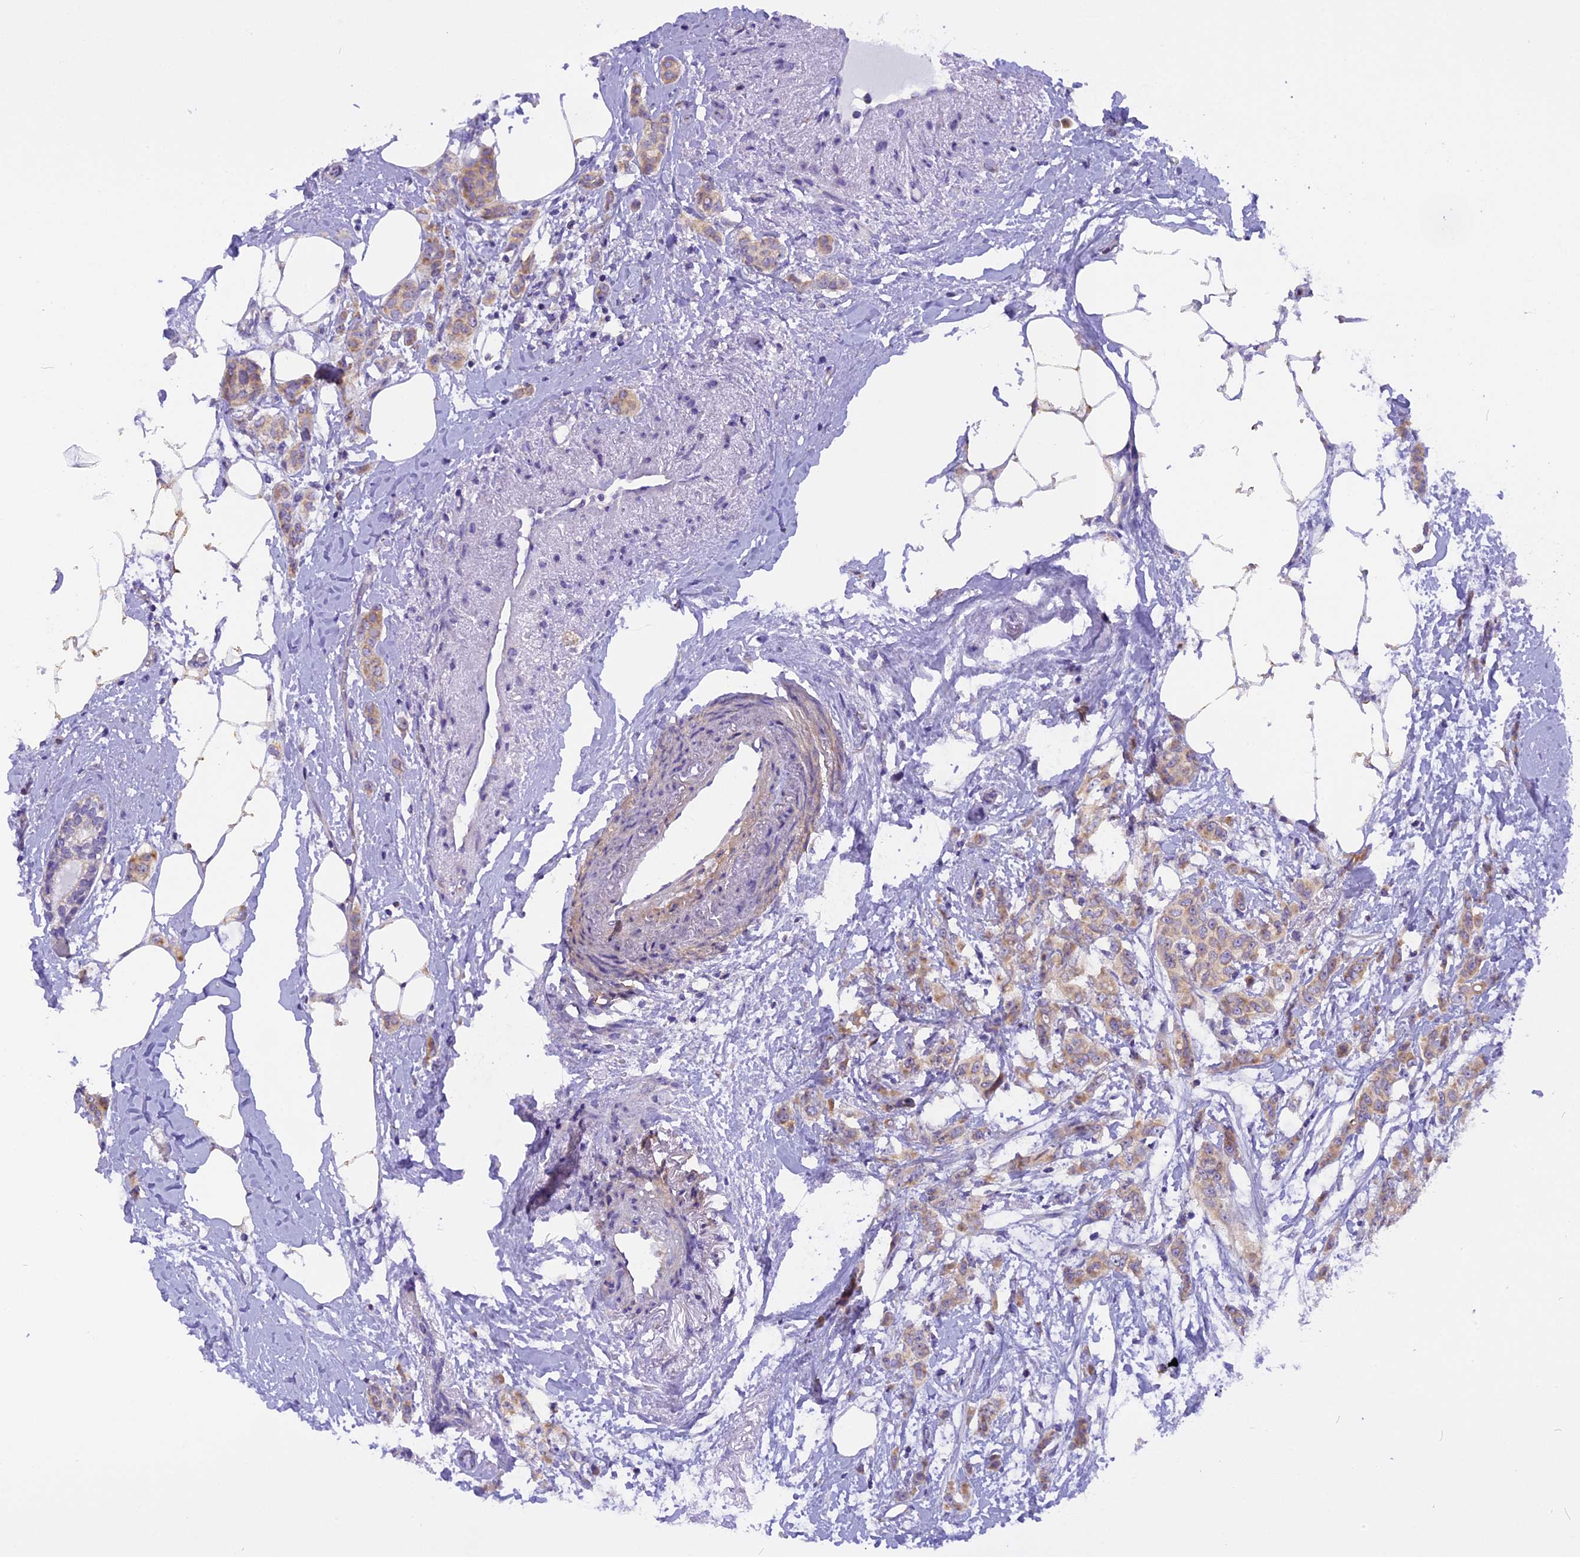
{"staining": {"intensity": "weak", "quantity": "25%-75%", "location": "cytoplasmic/membranous"}, "tissue": "breast cancer", "cell_type": "Tumor cells", "image_type": "cancer", "snomed": [{"axis": "morphology", "description": "Duct carcinoma"}, {"axis": "topography", "description": "Breast"}], "caption": "Breast infiltrating ductal carcinoma stained with a brown dye exhibits weak cytoplasmic/membranous positive expression in about 25%-75% of tumor cells.", "gene": "TRIM3", "patient": {"sex": "female", "age": 72}}